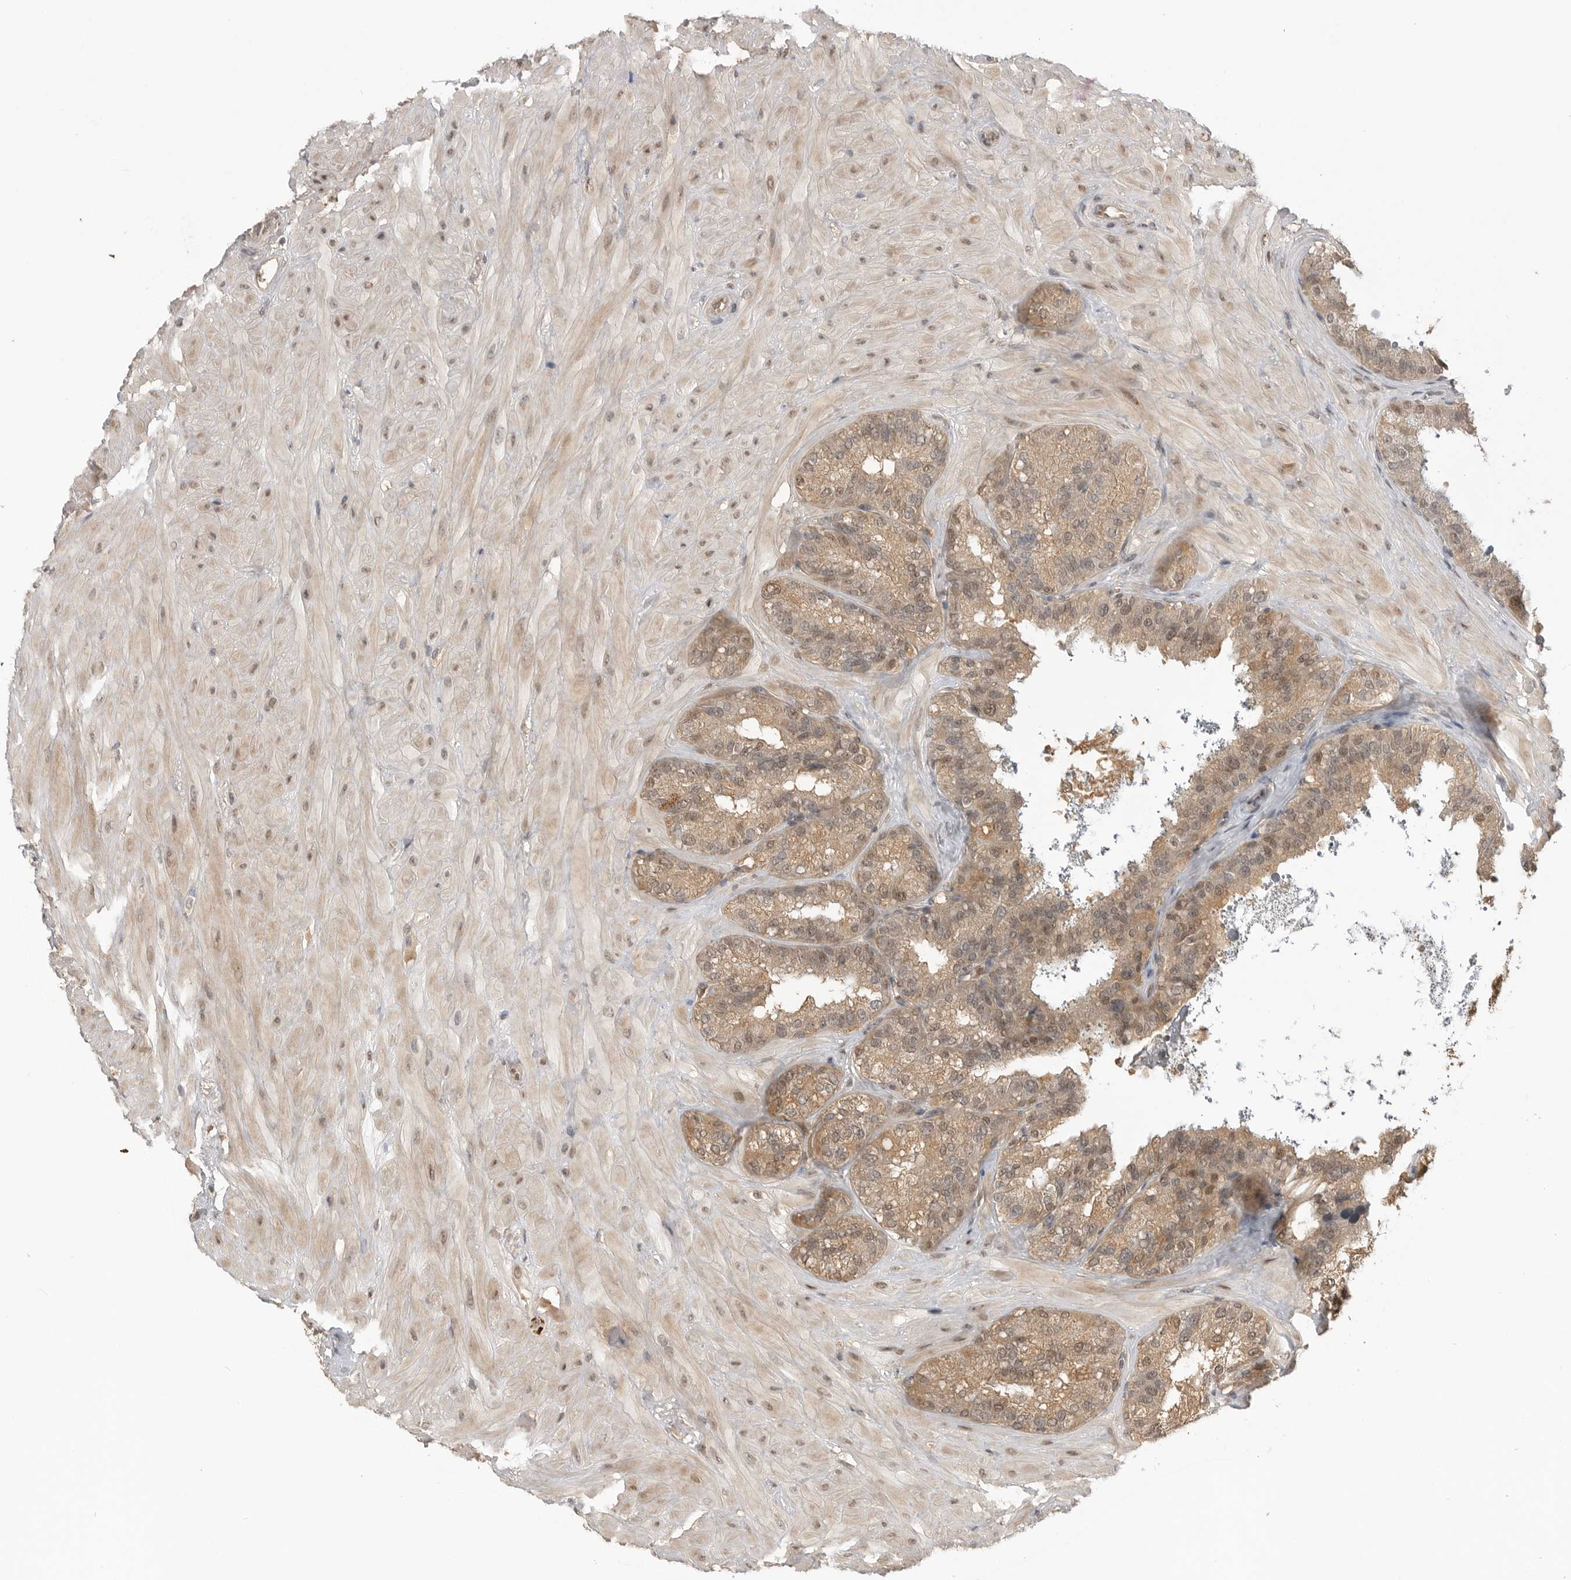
{"staining": {"intensity": "moderate", "quantity": ">75%", "location": "cytoplasmic/membranous,nuclear"}, "tissue": "seminal vesicle", "cell_type": "Glandular cells", "image_type": "normal", "snomed": [{"axis": "morphology", "description": "Normal tissue, NOS"}, {"axis": "topography", "description": "Prostate"}, {"axis": "topography", "description": "Seminal veicle"}], "caption": "Seminal vesicle stained with immunohistochemistry (IHC) demonstrates moderate cytoplasmic/membranous,nuclear staining in approximately >75% of glandular cells.", "gene": "ASPSCR1", "patient": {"sex": "male", "age": 51}}